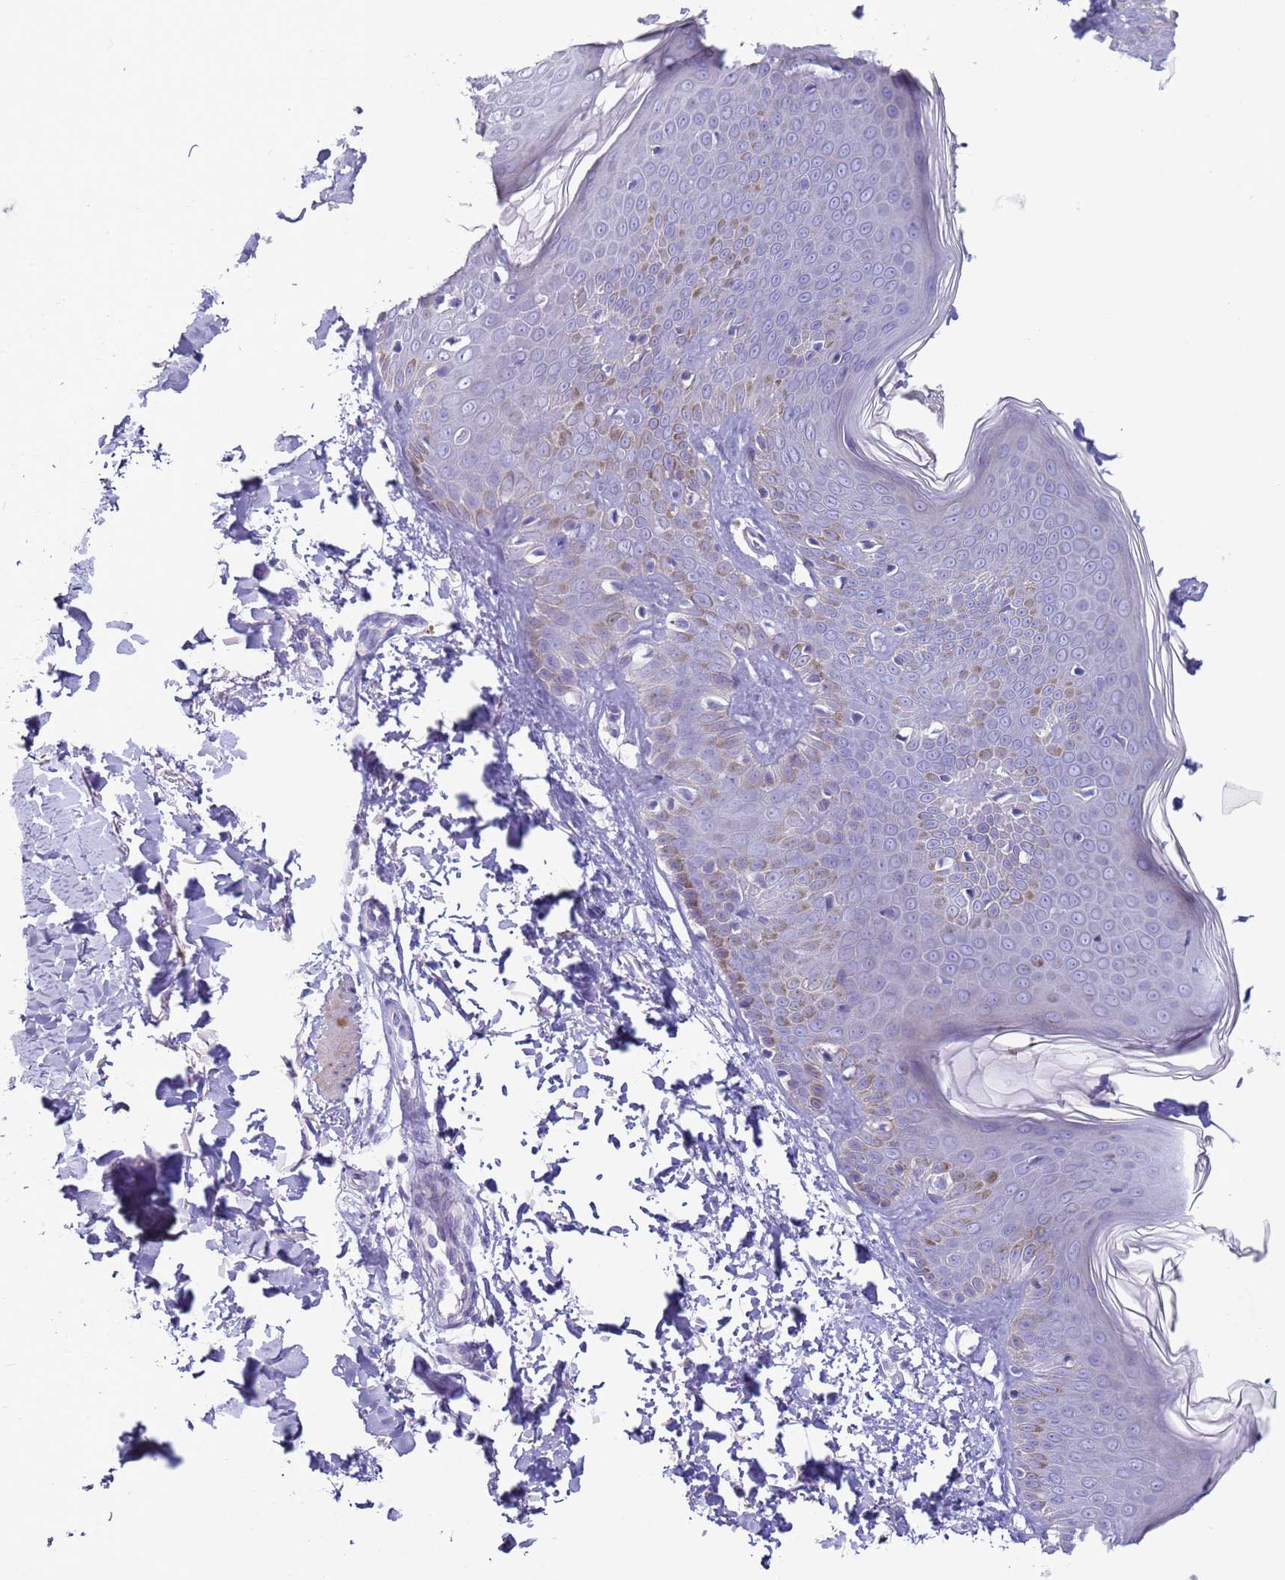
{"staining": {"intensity": "negative", "quantity": "none", "location": "none"}, "tissue": "skin", "cell_type": "Fibroblasts", "image_type": "normal", "snomed": [{"axis": "morphology", "description": "Normal tissue, NOS"}, {"axis": "topography", "description": "Skin"}], "caption": "Immunohistochemistry (IHC) histopathology image of benign skin stained for a protein (brown), which shows no positivity in fibroblasts. (DAB (3,3'-diaminobenzidine) immunohistochemistry, high magnification).", "gene": "NPAP1", "patient": {"sex": "male", "age": 37}}